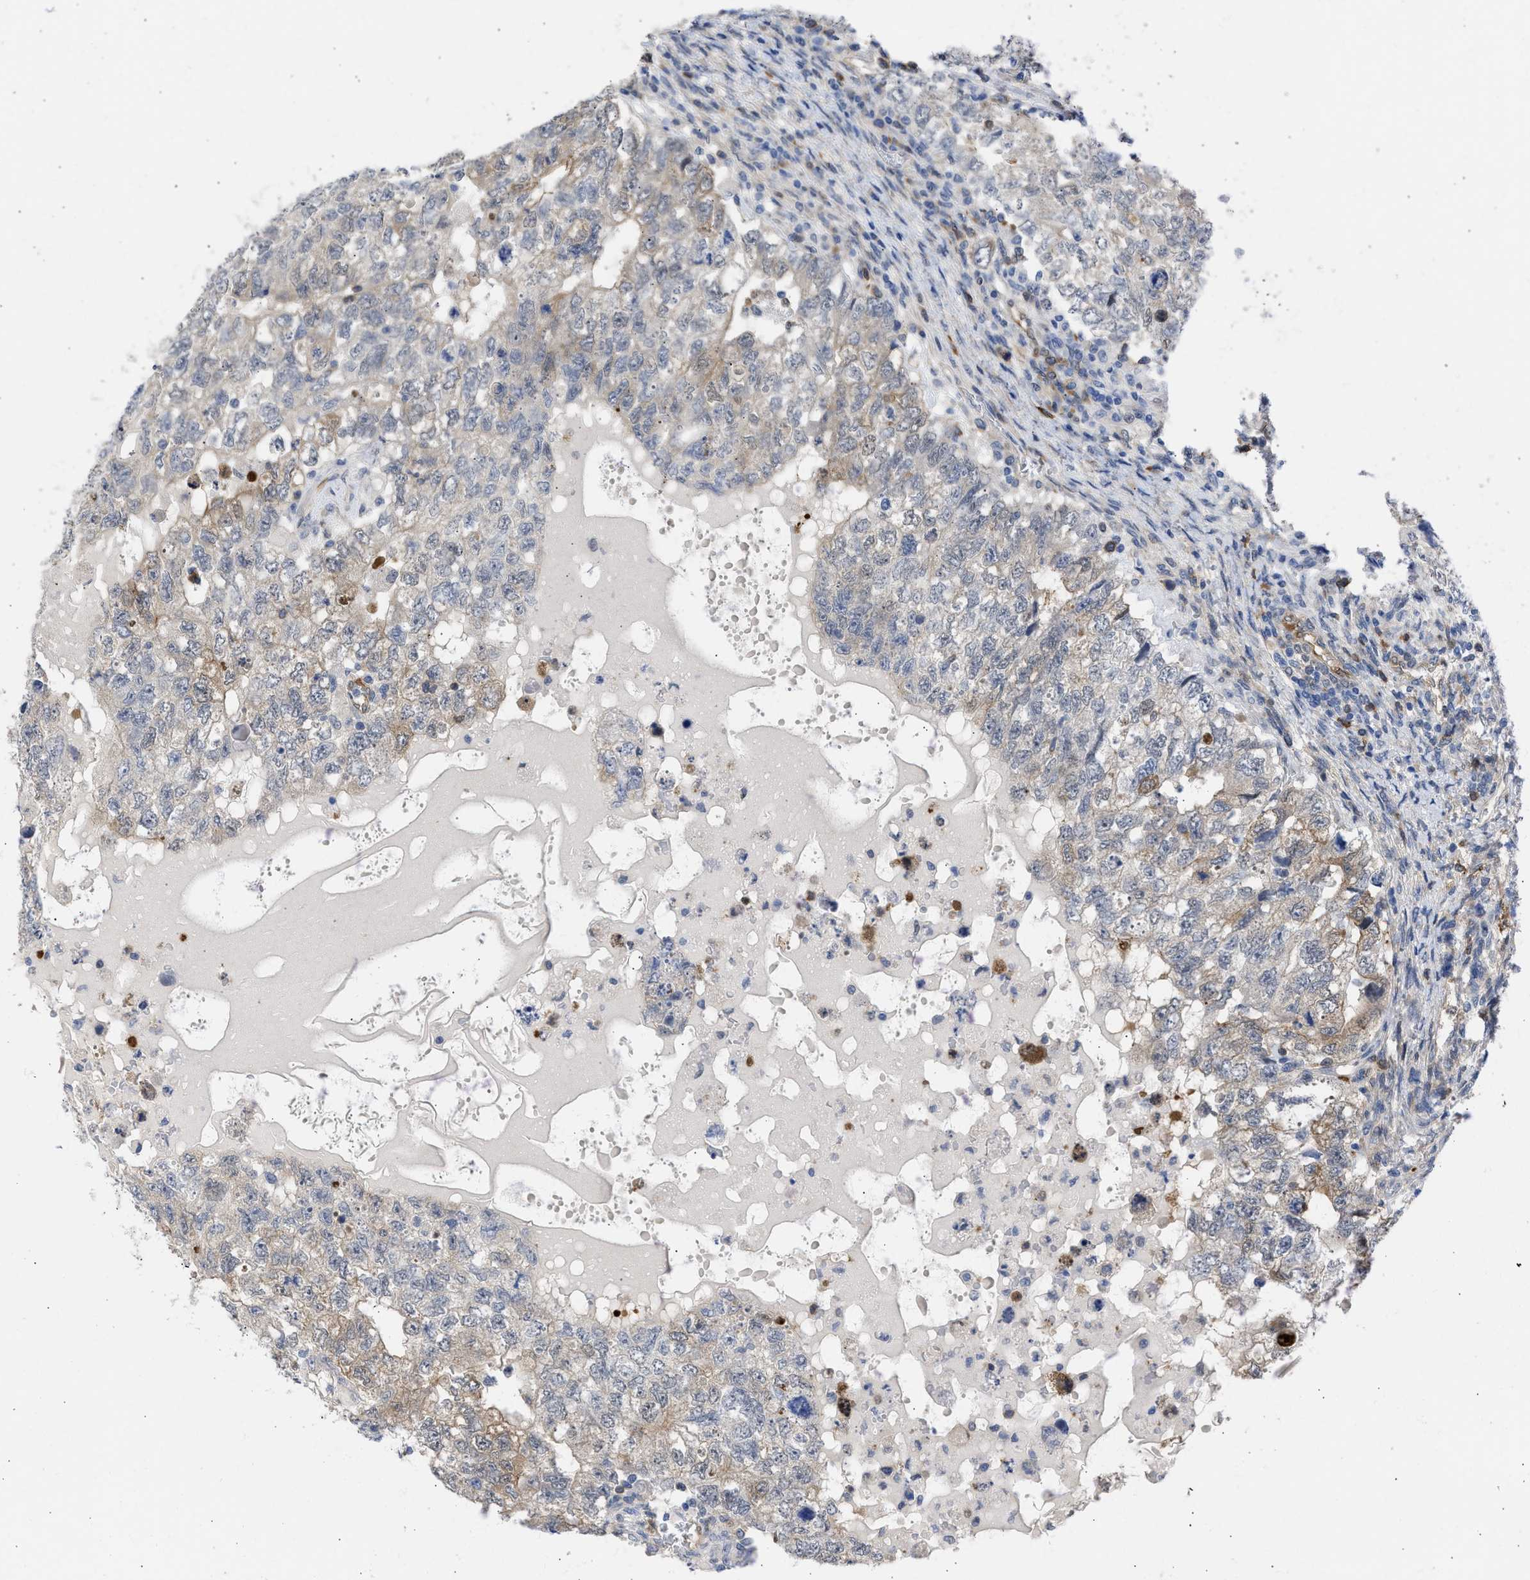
{"staining": {"intensity": "weak", "quantity": "25%-75%", "location": "cytoplasmic/membranous"}, "tissue": "testis cancer", "cell_type": "Tumor cells", "image_type": "cancer", "snomed": [{"axis": "morphology", "description": "Carcinoma, Embryonal, NOS"}, {"axis": "topography", "description": "Testis"}], "caption": "Protein analysis of embryonal carcinoma (testis) tissue displays weak cytoplasmic/membranous staining in approximately 25%-75% of tumor cells.", "gene": "THRA", "patient": {"sex": "male", "age": 36}}